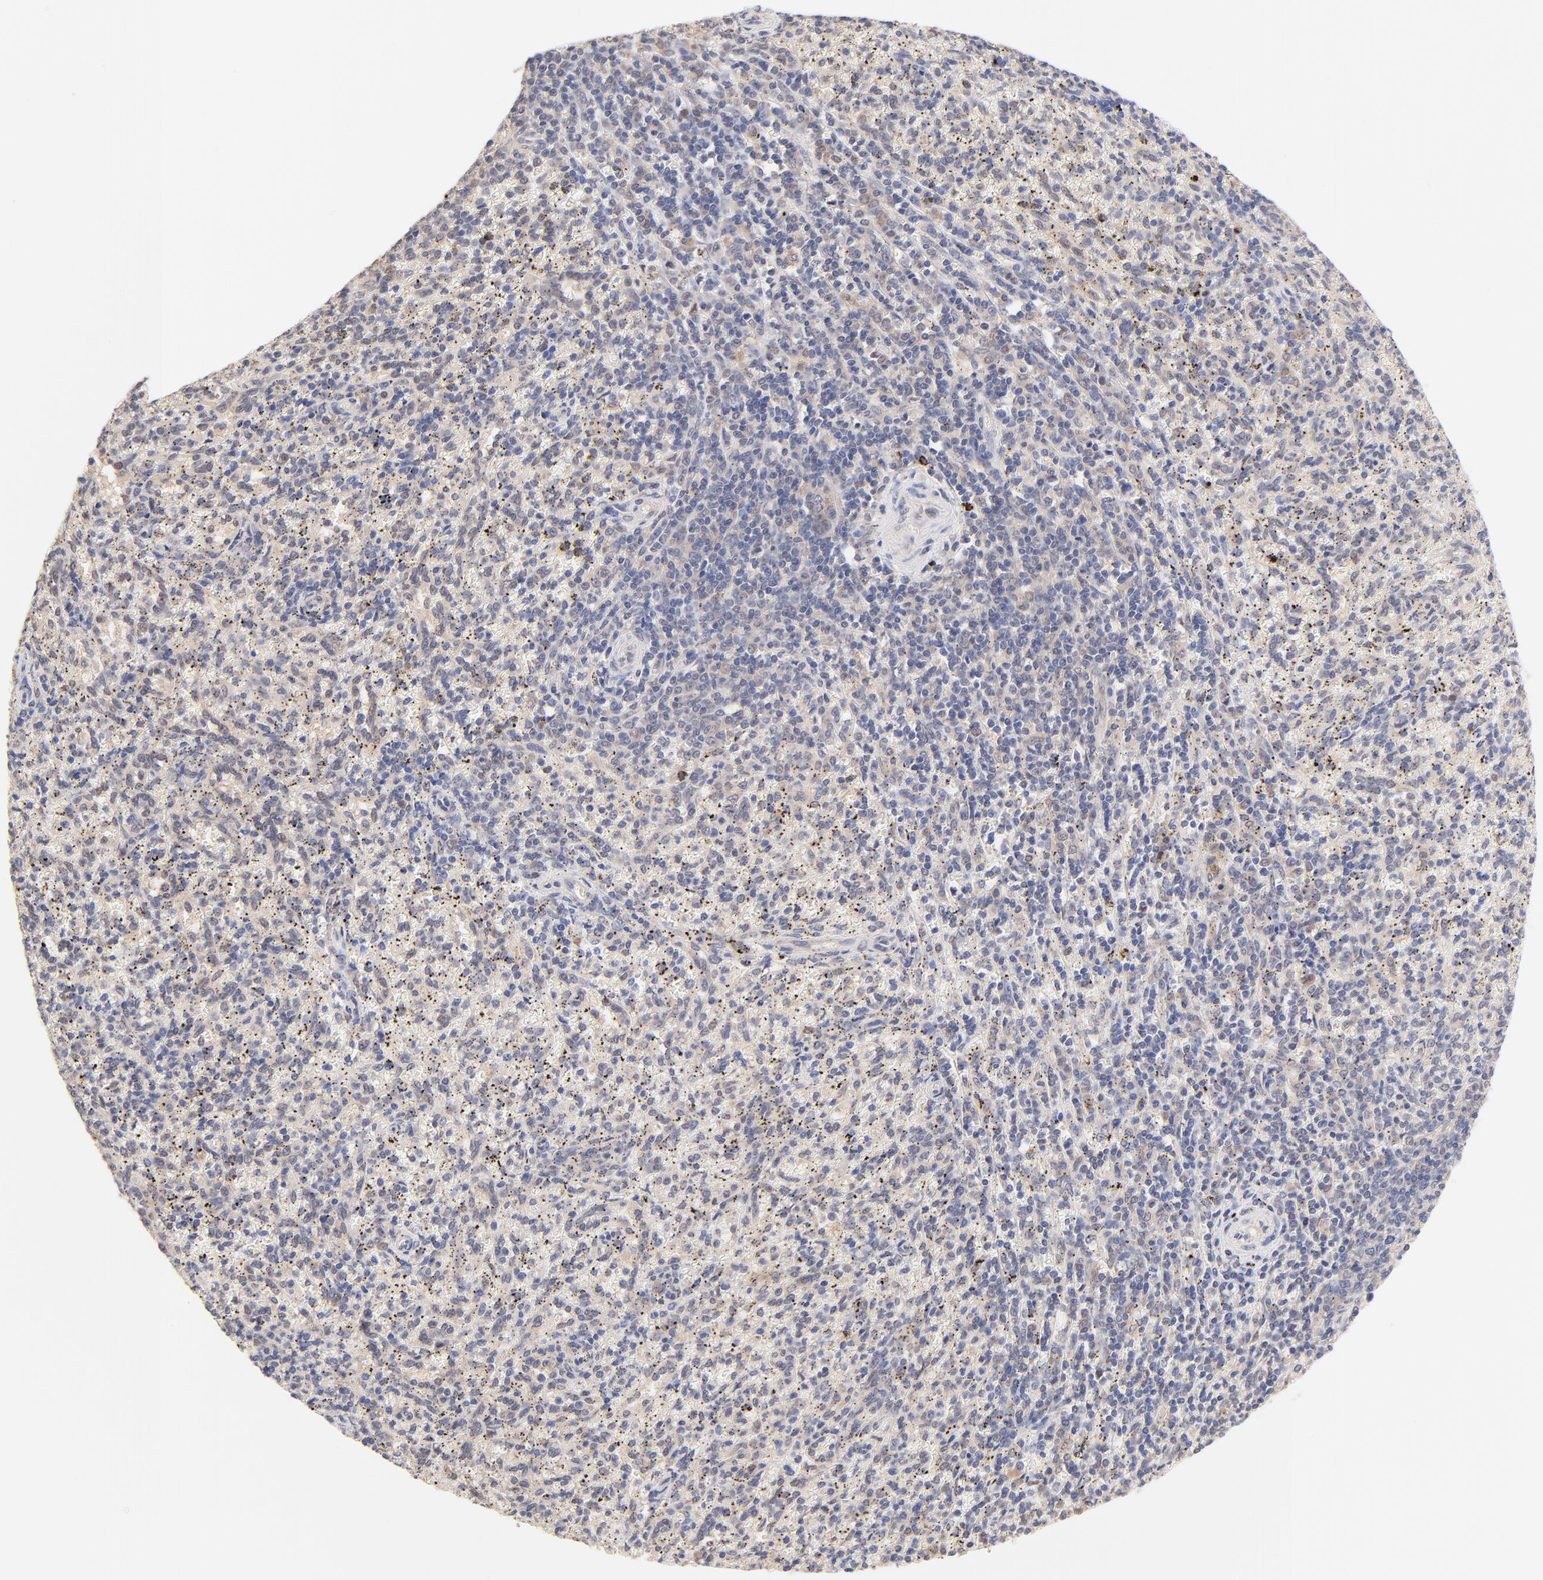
{"staining": {"intensity": "negative", "quantity": "none", "location": "none"}, "tissue": "spleen", "cell_type": "Cells in red pulp", "image_type": "normal", "snomed": [{"axis": "morphology", "description": "Normal tissue, NOS"}, {"axis": "topography", "description": "Spleen"}], "caption": "This is an IHC photomicrograph of unremarkable spleen. There is no expression in cells in red pulp.", "gene": "TXNL1", "patient": {"sex": "female", "age": 10}}